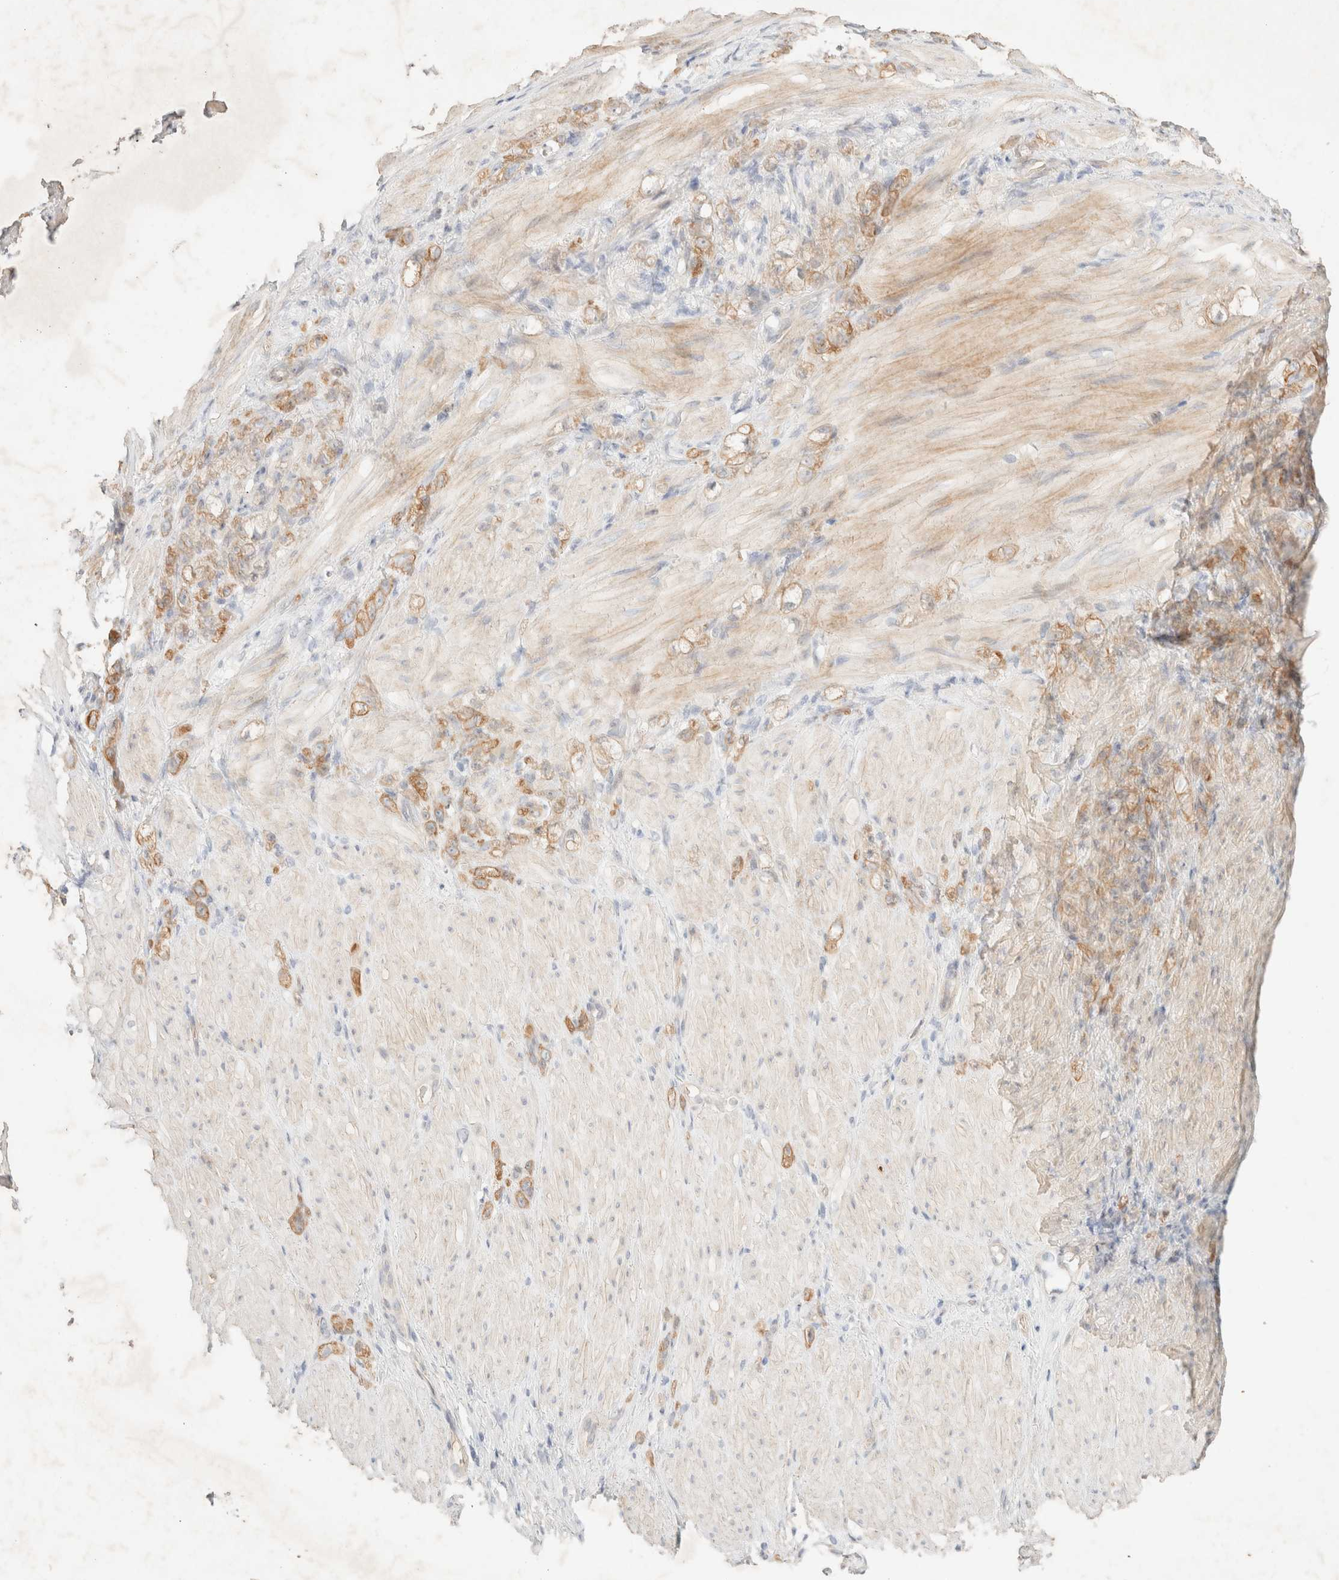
{"staining": {"intensity": "moderate", "quantity": ">75%", "location": "cytoplasmic/membranous"}, "tissue": "stomach cancer", "cell_type": "Tumor cells", "image_type": "cancer", "snomed": [{"axis": "morphology", "description": "Normal tissue, NOS"}, {"axis": "morphology", "description": "Adenocarcinoma, NOS"}, {"axis": "topography", "description": "Stomach"}], "caption": "About >75% of tumor cells in stomach cancer (adenocarcinoma) exhibit moderate cytoplasmic/membranous protein expression as visualized by brown immunohistochemical staining.", "gene": "CSNK1E", "patient": {"sex": "male", "age": 82}}